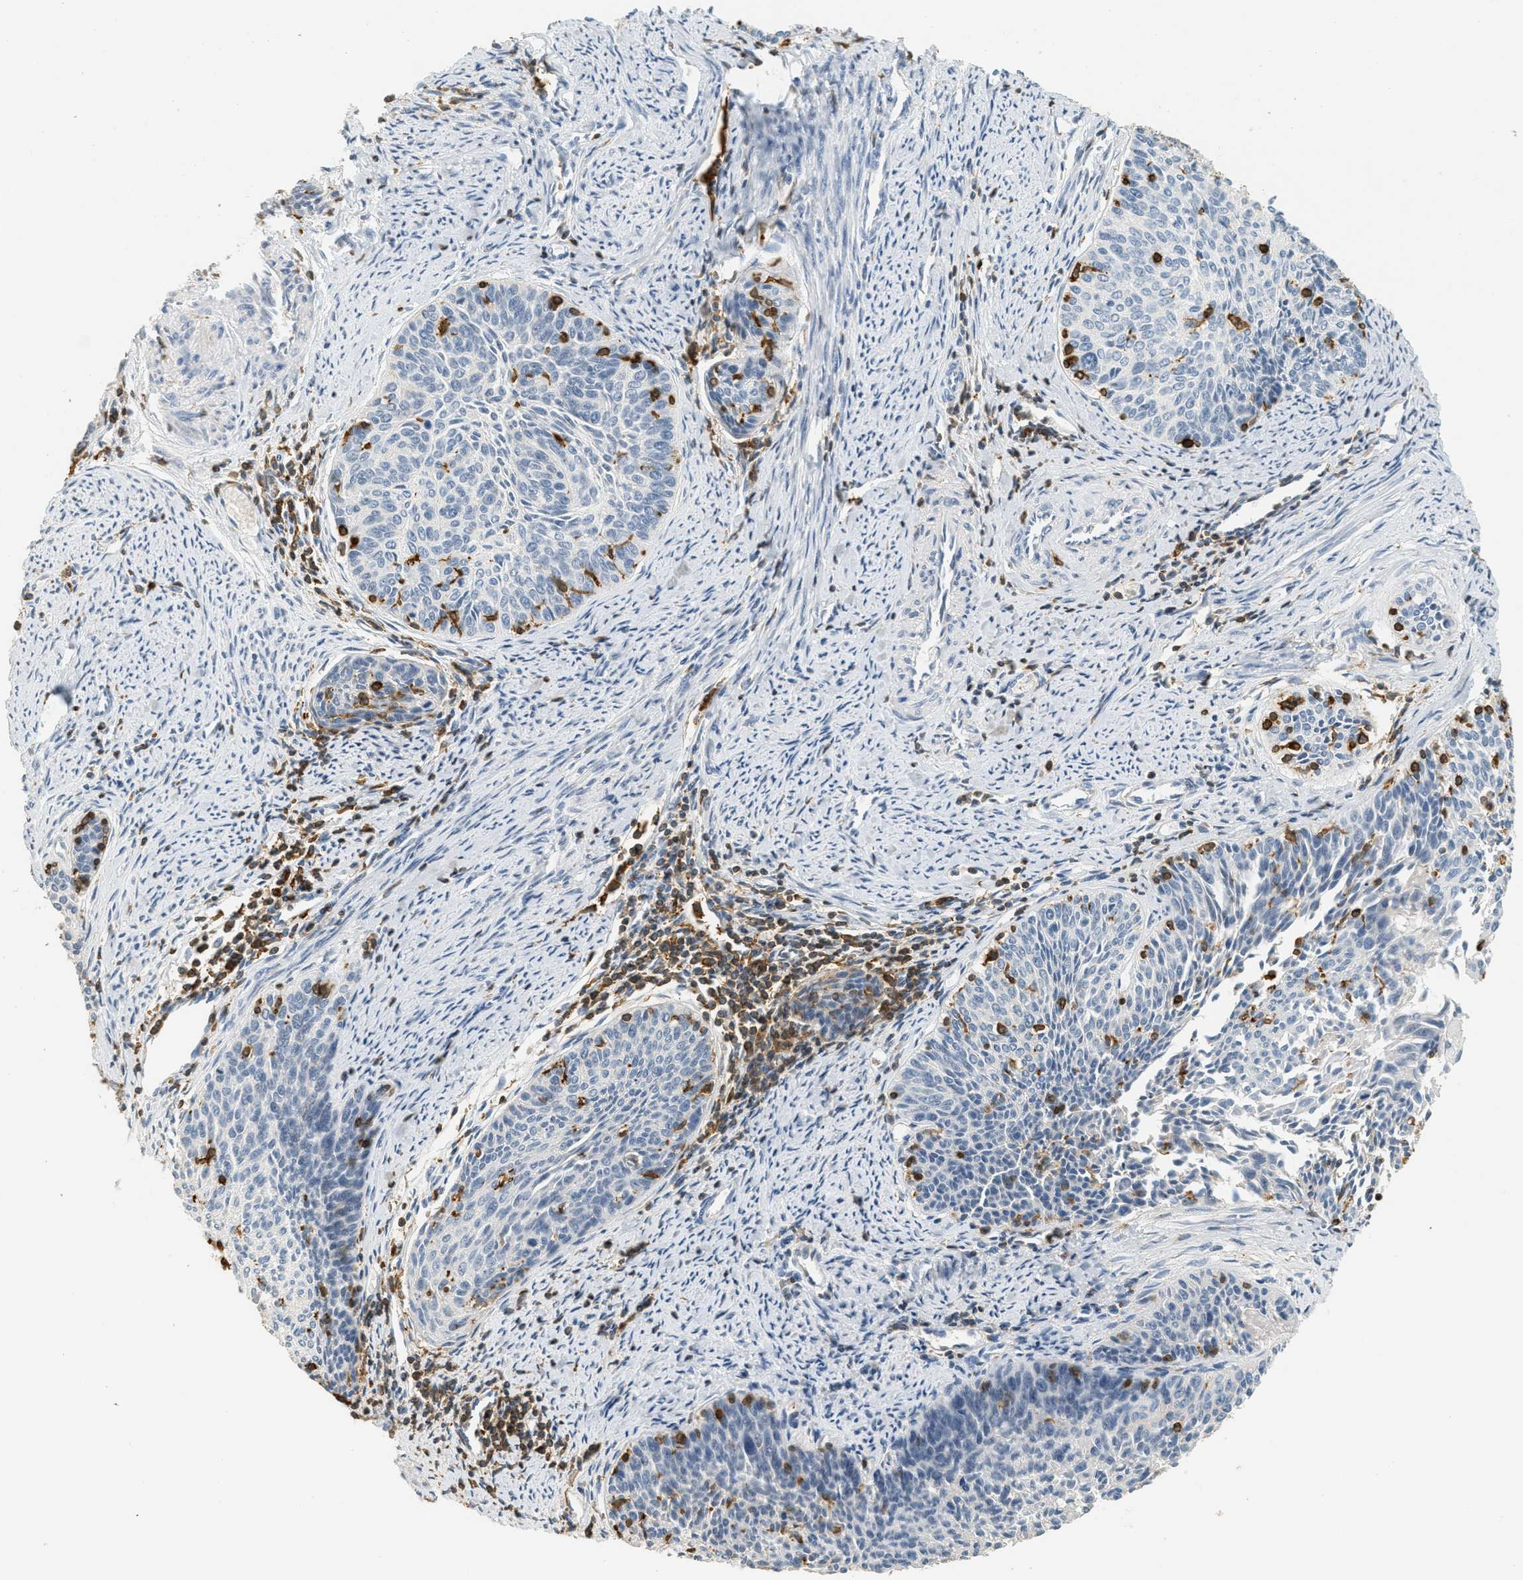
{"staining": {"intensity": "negative", "quantity": "none", "location": "none"}, "tissue": "cervical cancer", "cell_type": "Tumor cells", "image_type": "cancer", "snomed": [{"axis": "morphology", "description": "Squamous cell carcinoma, NOS"}, {"axis": "topography", "description": "Cervix"}], "caption": "This micrograph is of squamous cell carcinoma (cervical) stained with immunohistochemistry (IHC) to label a protein in brown with the nuclei are counter-stained blue. There is no positivity in tumor cells.", "gene": "LSP1", "patient": {"sex": "female", "age": 55}}